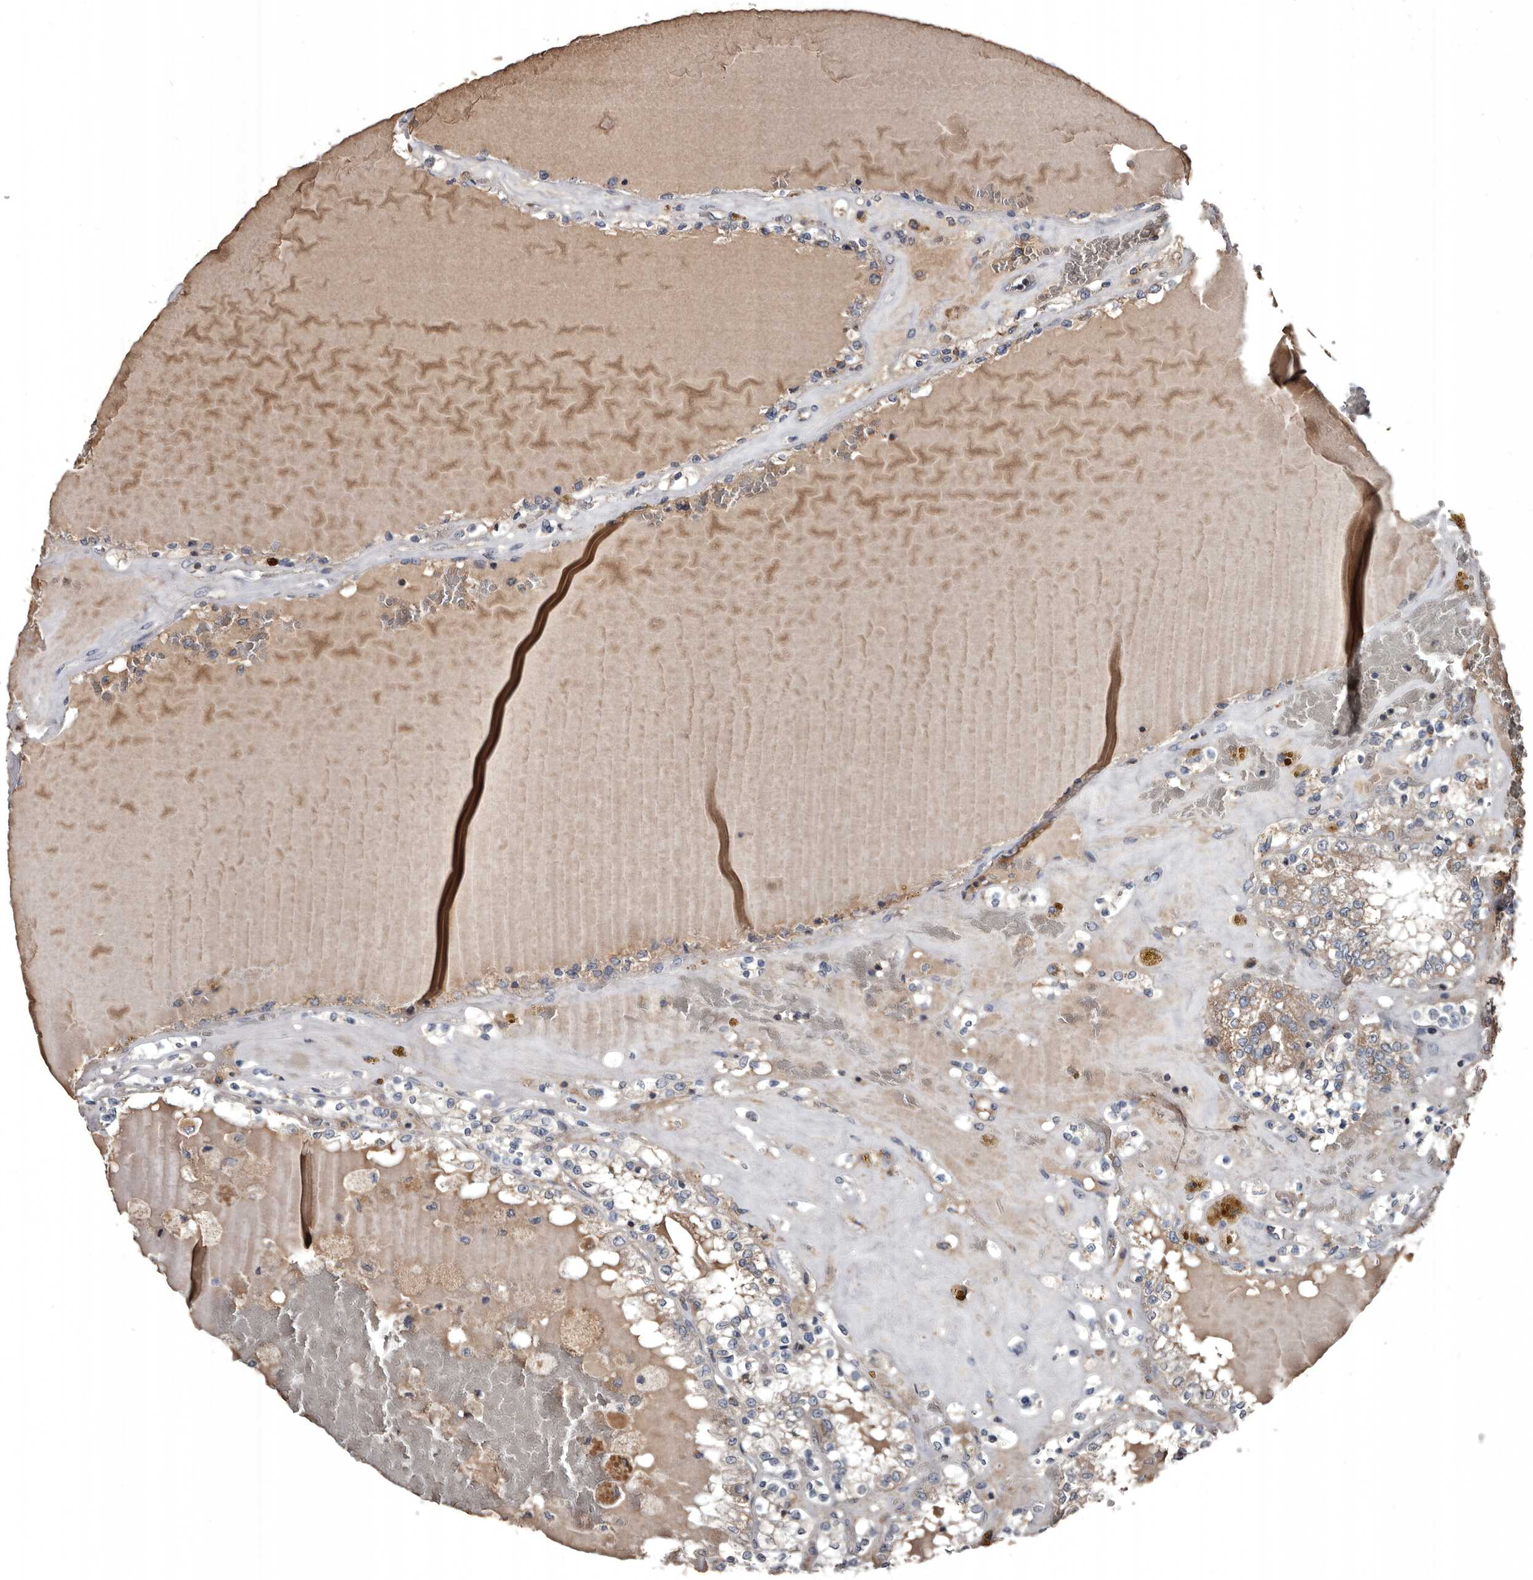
{"staining": {"intensity": "weak", "quantity": ">75%", "location": "cytoplasmic/membranous"}, "tissue": "renal cancer", "cell_type": "Tumor cells", "image_type": "cancer", "snomed": [{"axis": "morphology", "description": "Adenocarcinoma, NOS"}, {"axis": "topography", "description": "Kidney"}], "caption": "IHC histopathology image of renal cancer stained for a protein (brown), which shows low levels of weak cytoplasmic/membranous staining in approximately >75% of tumor cells.", "gene": "GREB1", "patient": {"sex": "female", "age": 56}}